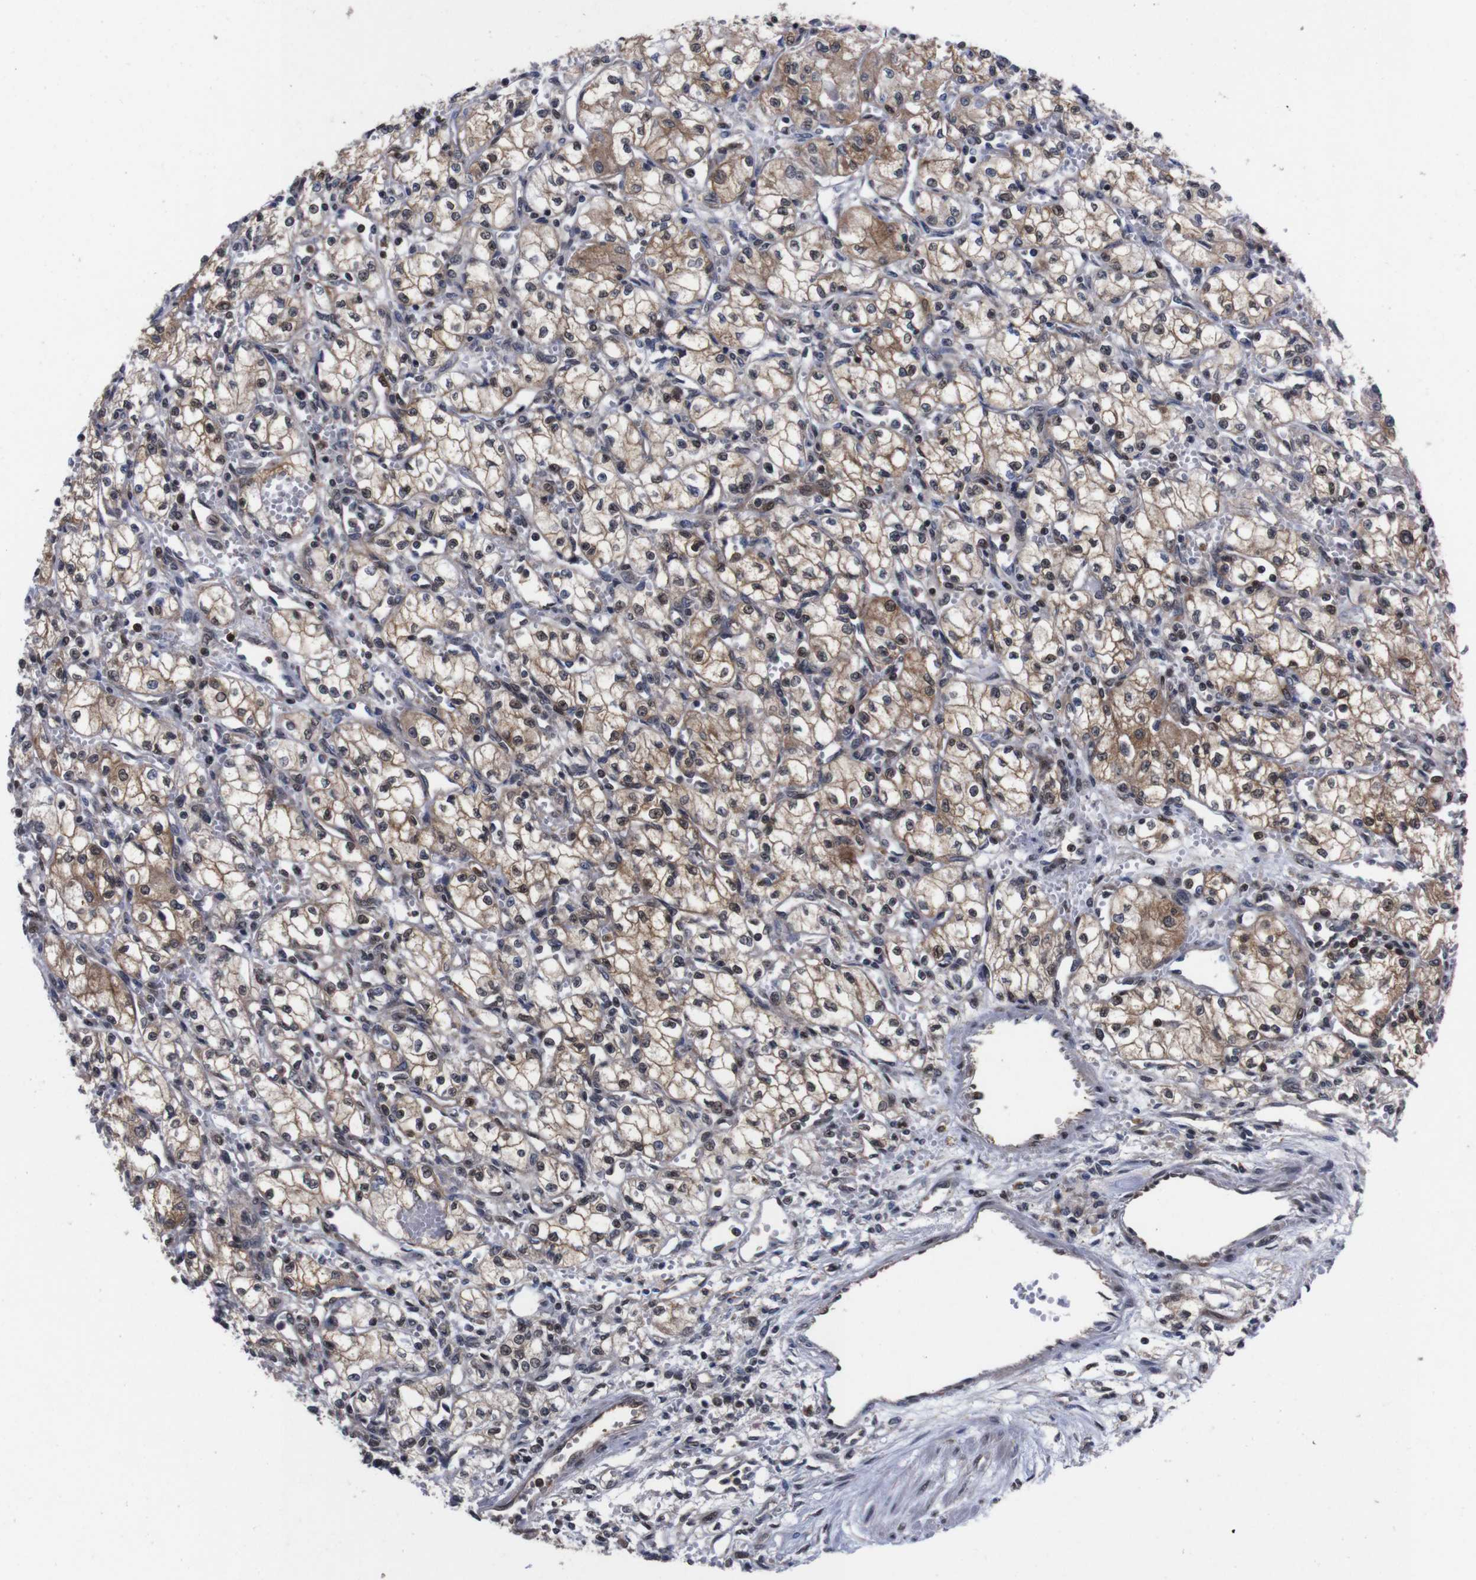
{"staining": {"intensity": "moderate", "quantity": ">75%", "location": "cytoplasmic/membranous"}, "tissue": "renal cancer", "cell_type": "Tumor cells", "image_type": "cancer", "snomed": [{"axis": "morphology", "description": "Normal tissue, NOS"}, {"axis": "morphology", "description": "Adenocarcinoma, NOS"}, {"axis": "topography", "description": "Kidney"}], "caption": "Adenocarcinoma (renal) stained with a protein marker reveals moderate staining in tumor cells.", "gene": "UBQLN2", "patient": {"sex": "male", "age": 59}}